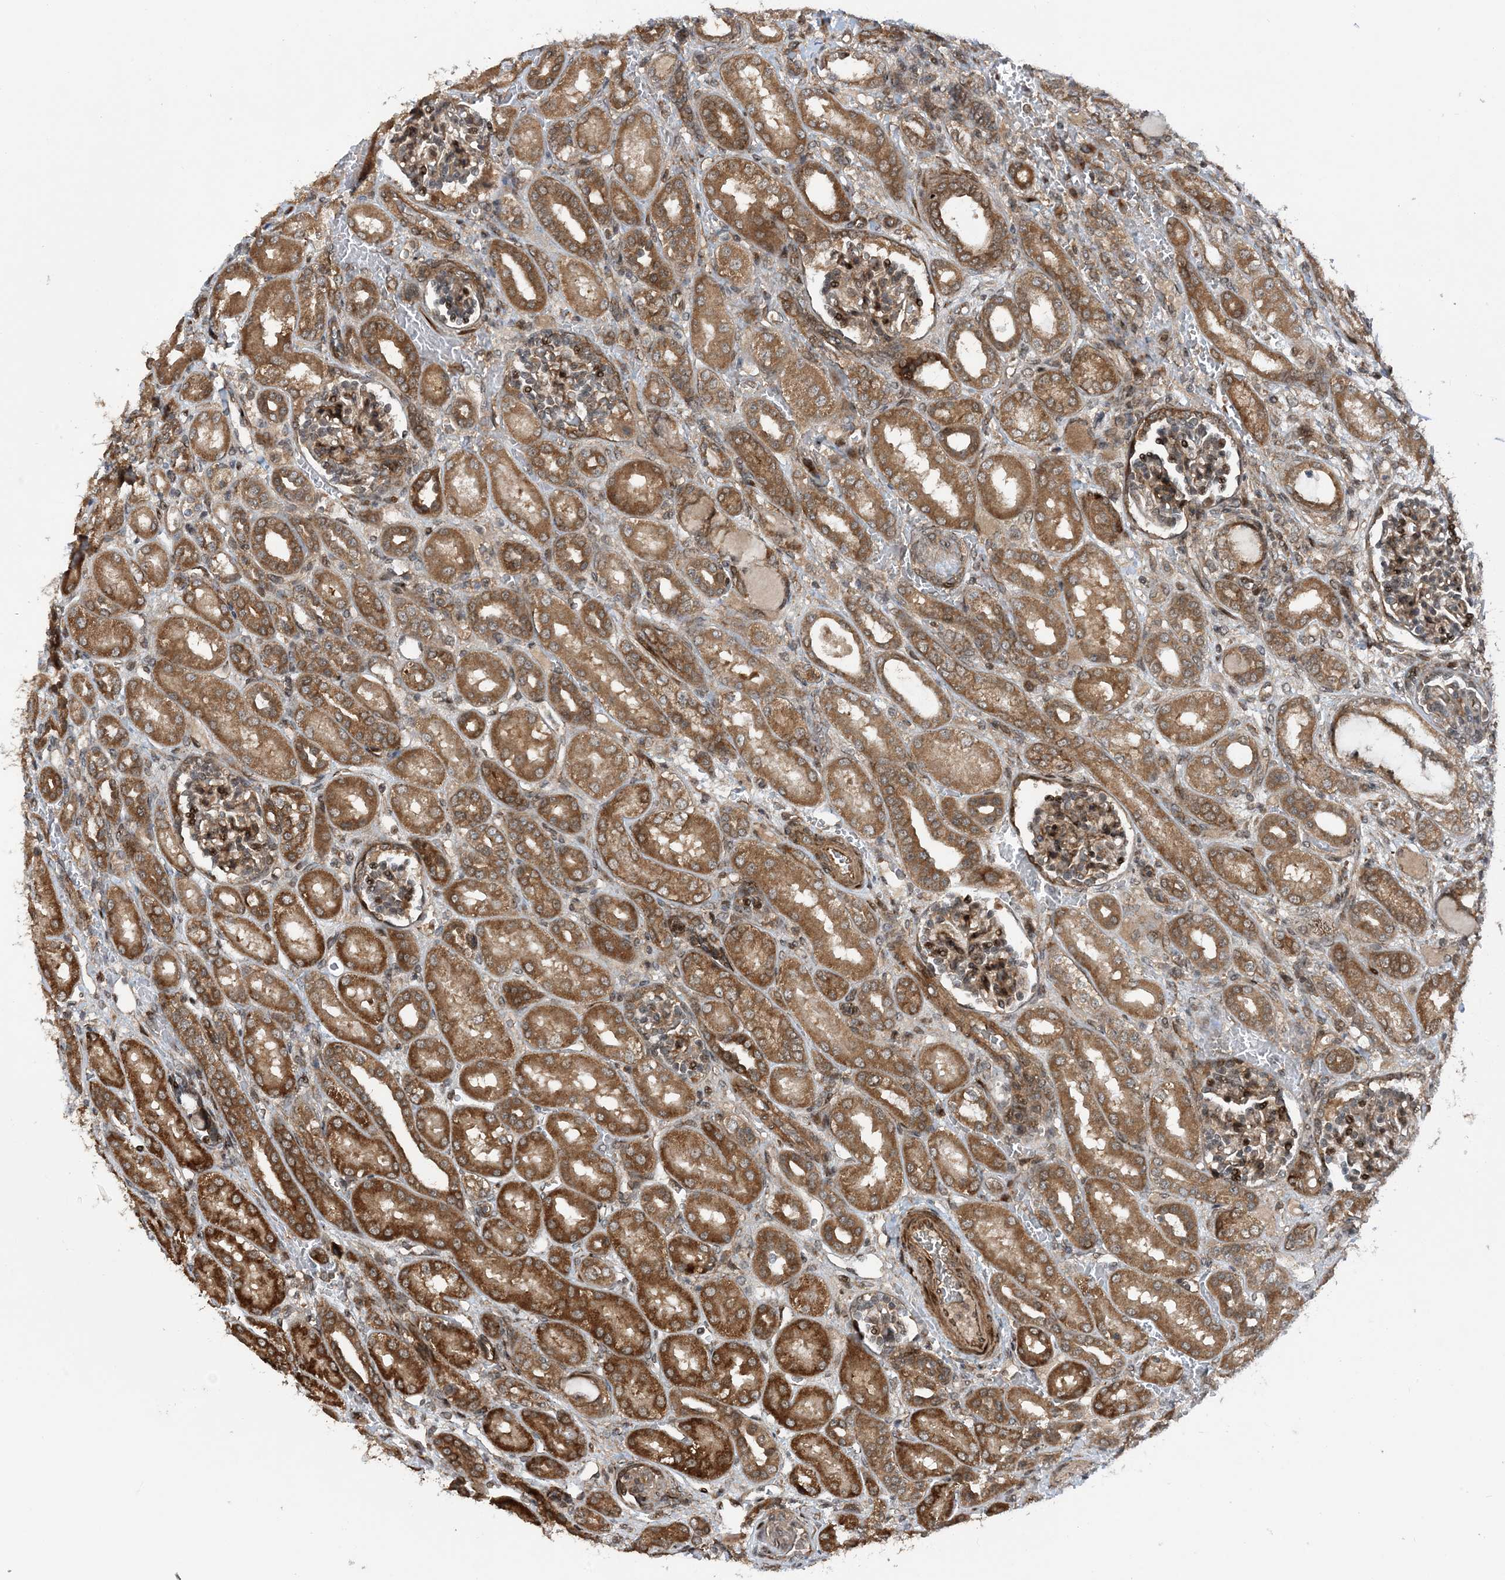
{"staining": {"intensity": "moderate", "quantity": ">75%", "location": "cytoplasmic/membranous"}, "tissue": "kidney", "cell_type": "Cells in glomeruli", "image_type": "normal", "snomed": [{"axis": "morphology", "description": "Normal tissue, NOS"}, {"axis": "morphology", "description": "Neoplasm, malignant, NOS"}, {"axis": "topography", "description": "Kidney"}], "caption": "Protein staining demonstrates moderate cytoplasmic/membranous positivity in approximately >75% of cells in glomeruli in normal kidney. Using DAB (brown) and hematoxylin (blue) stains, captured at high magnification using brightfield microscopy.", "gene": "HEMK1", "patient": {"sex": "female", "age": 1}}